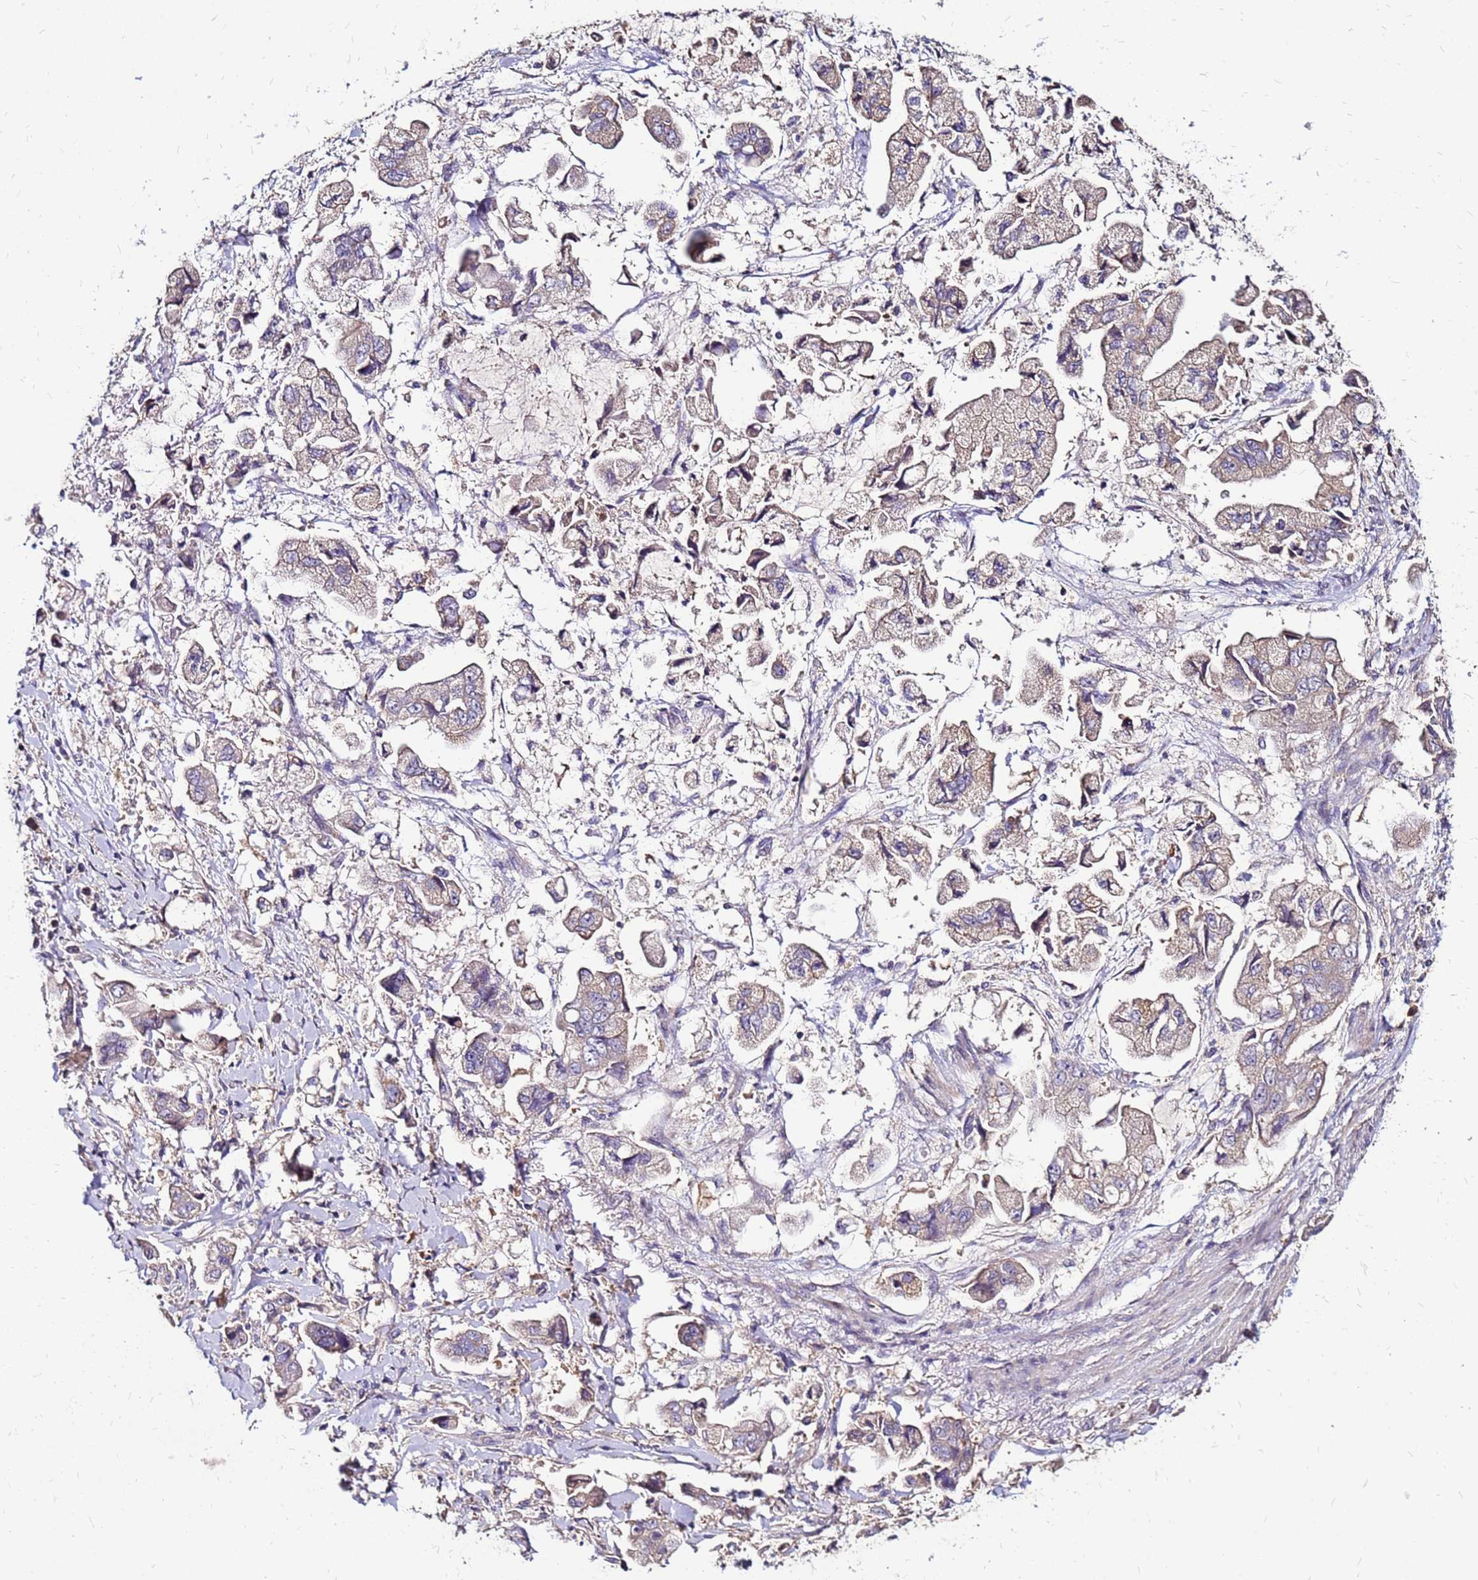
{"staining": {"intensity": "weak", "quantity": "<25%", "location": "cytoplasmic/membranous"}, "tissue": "stomach cancer", "cell_type": "Tumor cells", "image_type": "cancer", "snomed": [{"axis": "morphology", "description": "Adenocarcinoma, NOS"}, {"axis": "topography", "description": "Stomach"}], "caption": "Tumor cells show no significant positivity in stomach cancer.", "gene": "ARHGEF5", "patient": {"sex": "male", "age": 62}}